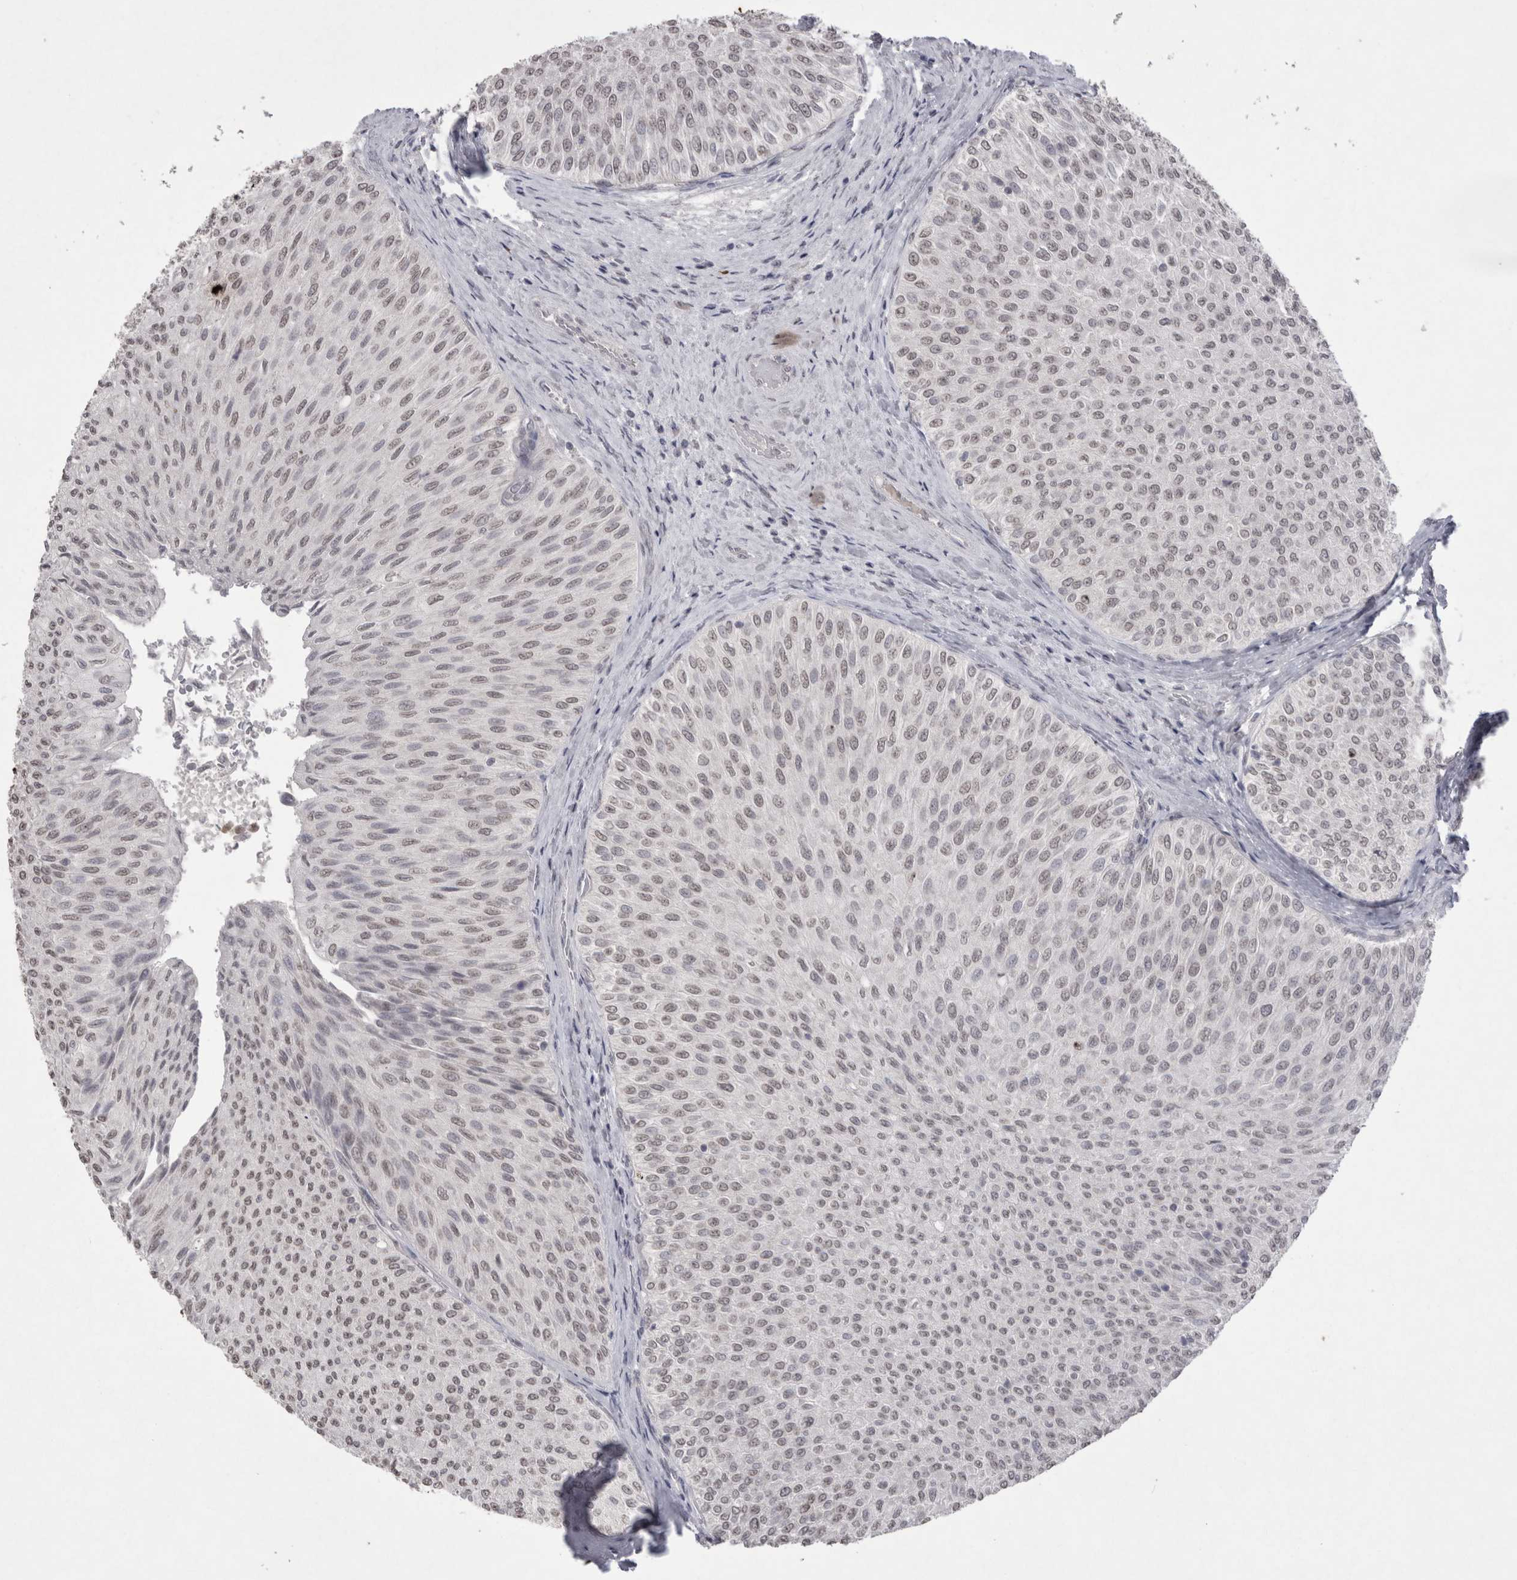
{"staining": {"intensity": "weak", "quantity": ">75%", "location": "nuclear"}, "tissue": "urothelial cancer", "cell_type": "Tumor cells", "image_type": "cancer", "snomed": [{"axis": "morphology", "description": "Urothelial carcinoma, Low grade"}, {"axis": "topography", "description": "Urinary bladder"}], "caption": "Urothelial carcinoma (low-grade) stained for a protein shows weak nuclear positivity in tumor cells.", "gene": "DDX4", "patient": {"sex": "male", "age": 78}}